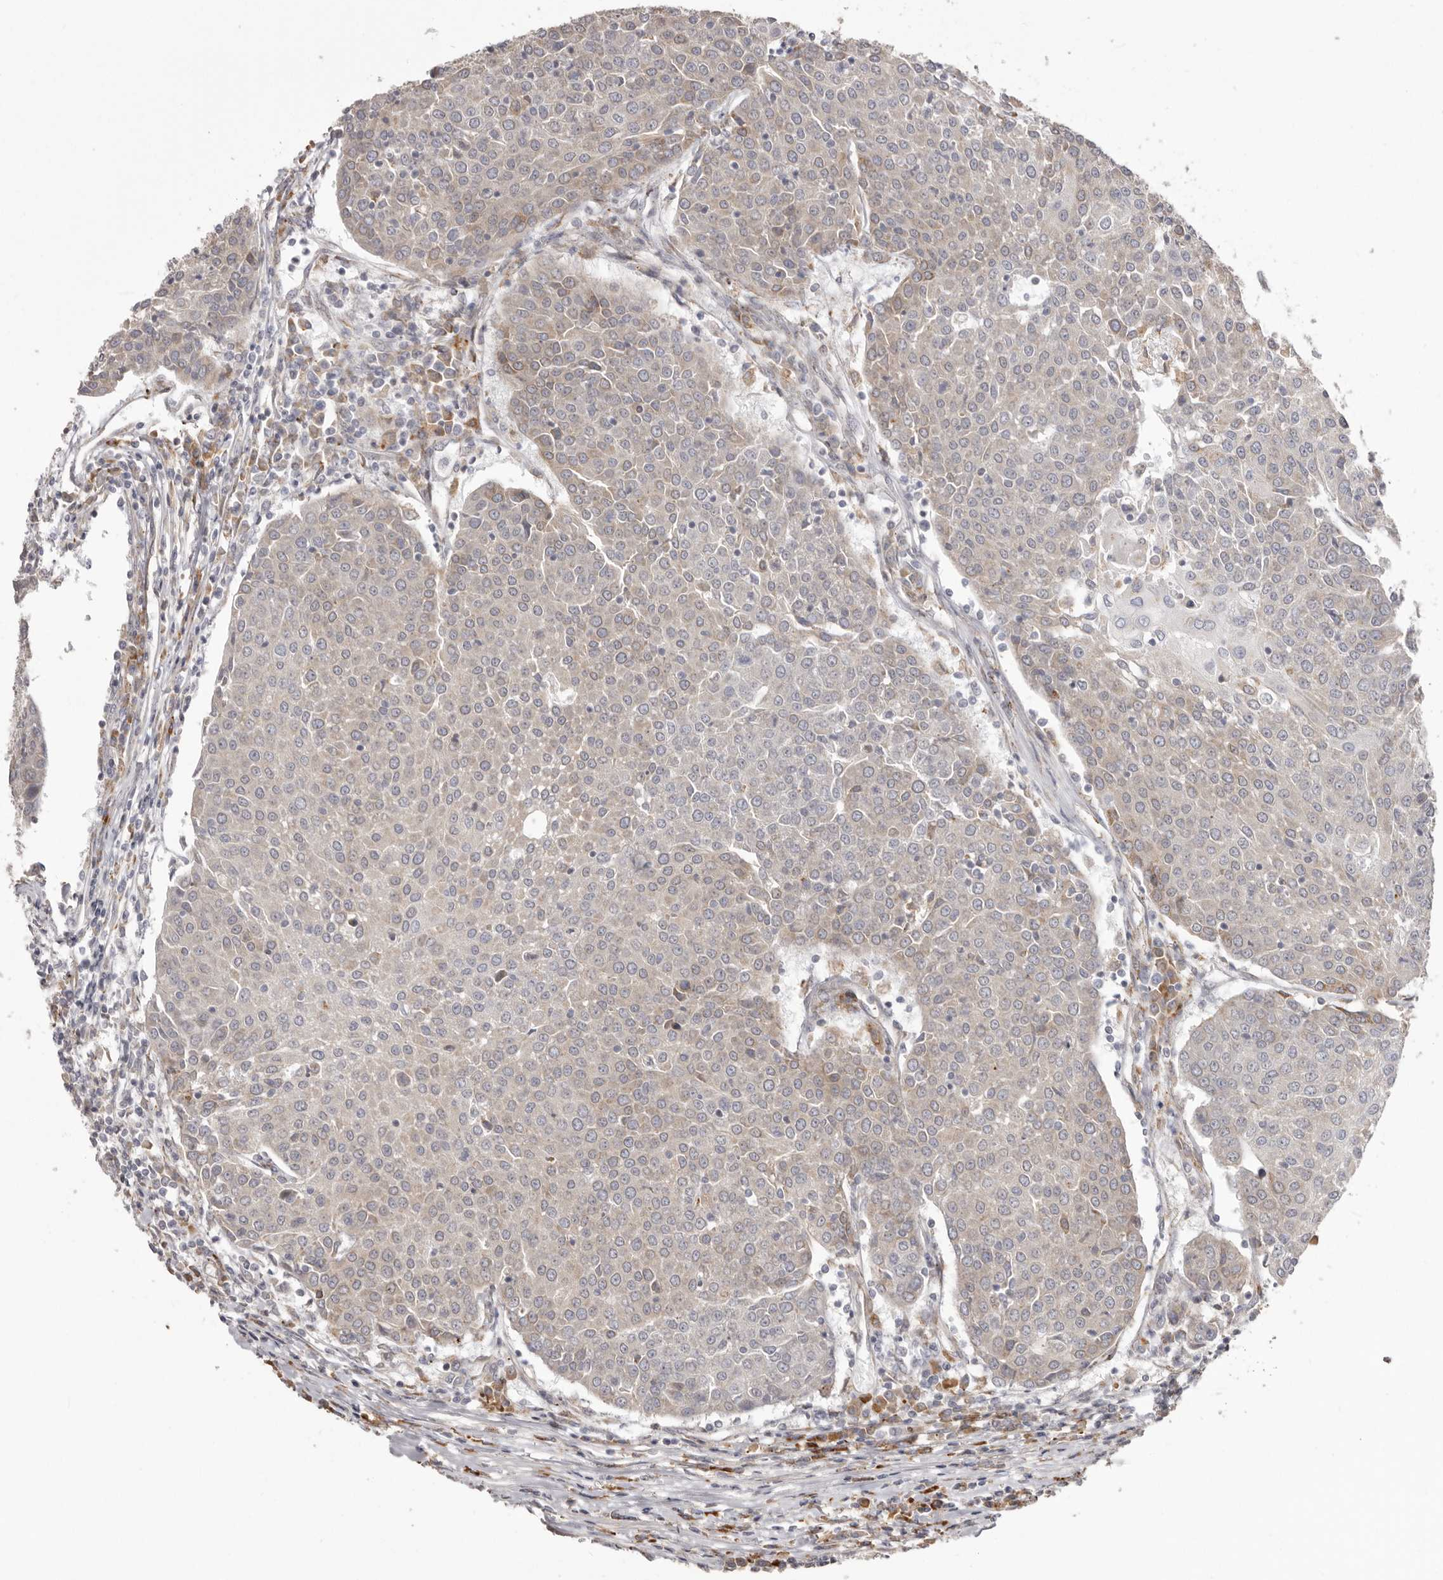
{"staining": {"intensity": "negative", "quantity": "none", "location": "none"}, "tissue": "urothelial cancer", "cell_type": "Tumor cells", "image_type": "cancer", "snomed": [{"axis": "morphology", "description": "Urothelial carcinoma, High grade"}, {"axis": "topography", "description": "Urinary bladder"}], "caption": "The histopathology image demonstrates no significant expression in tumor cells of urothelial carcinoma (high-grade). (DAB immunohistochemistry (IHC), high magnification).", "gene": "NUP43", "patient": {"sex": "female", "age": 85}}